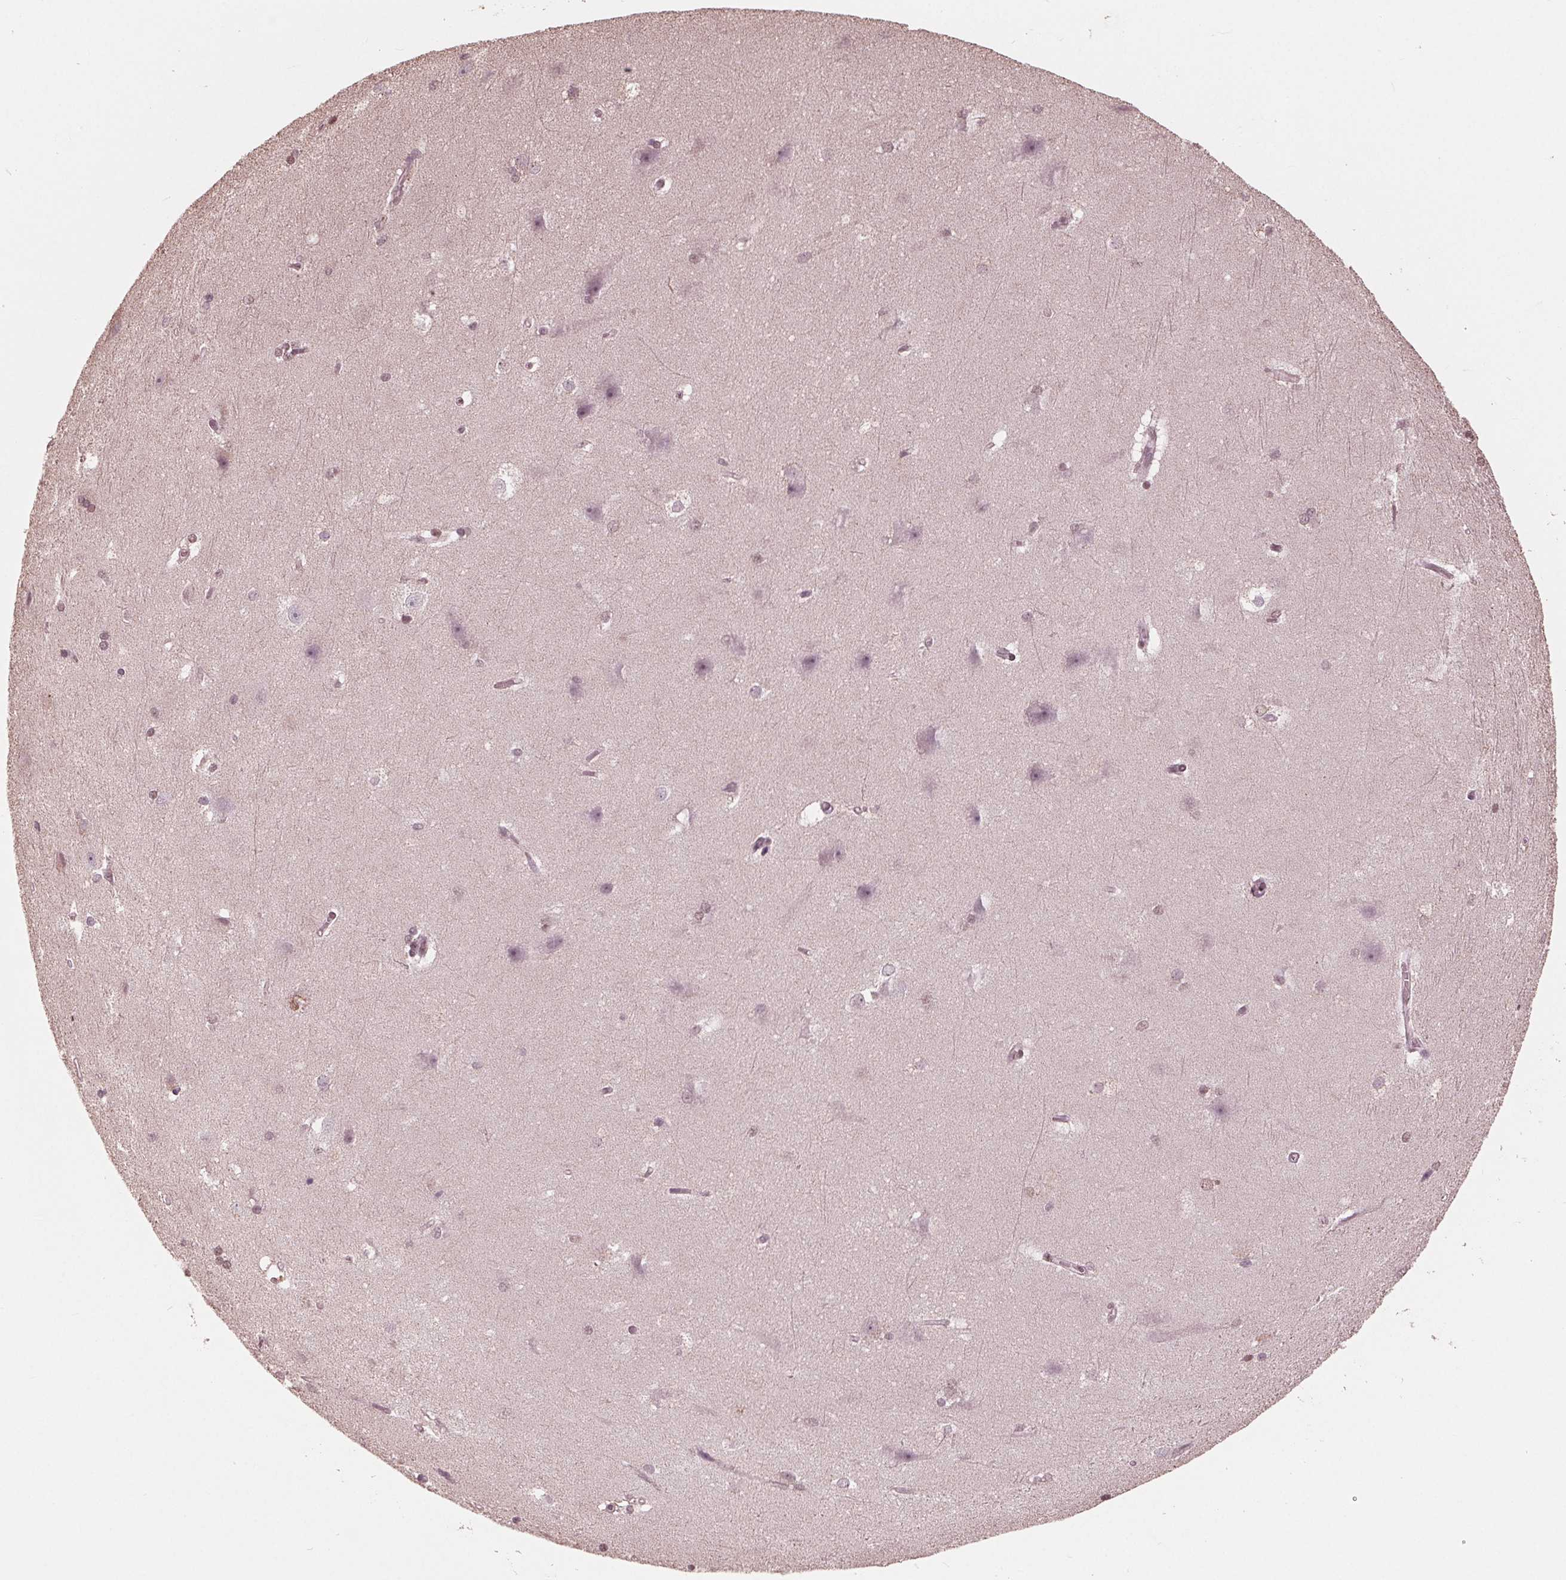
{"staining": {"intensity": "weak", "quantity": "<25%", "location": "nuclear"}, "tissue": "hippocampus", "cell_type": "Glial cells", "image_type": "normal", "snomed": [{"axis": "morphology", "description": "Normal tissue, NOS"}, {"axis": "topography", "description": "Cerebral cortex"}, {"axis": "topography", "description": "Hippocampus"}], "caption": "Immunohistochemistry micrograph of normal hippocampus stained for a protein (brown), which demonstrates no expression in glial cells.", "gene": "HIRIP3", "patient": {"sex": "female", "age": 19}}